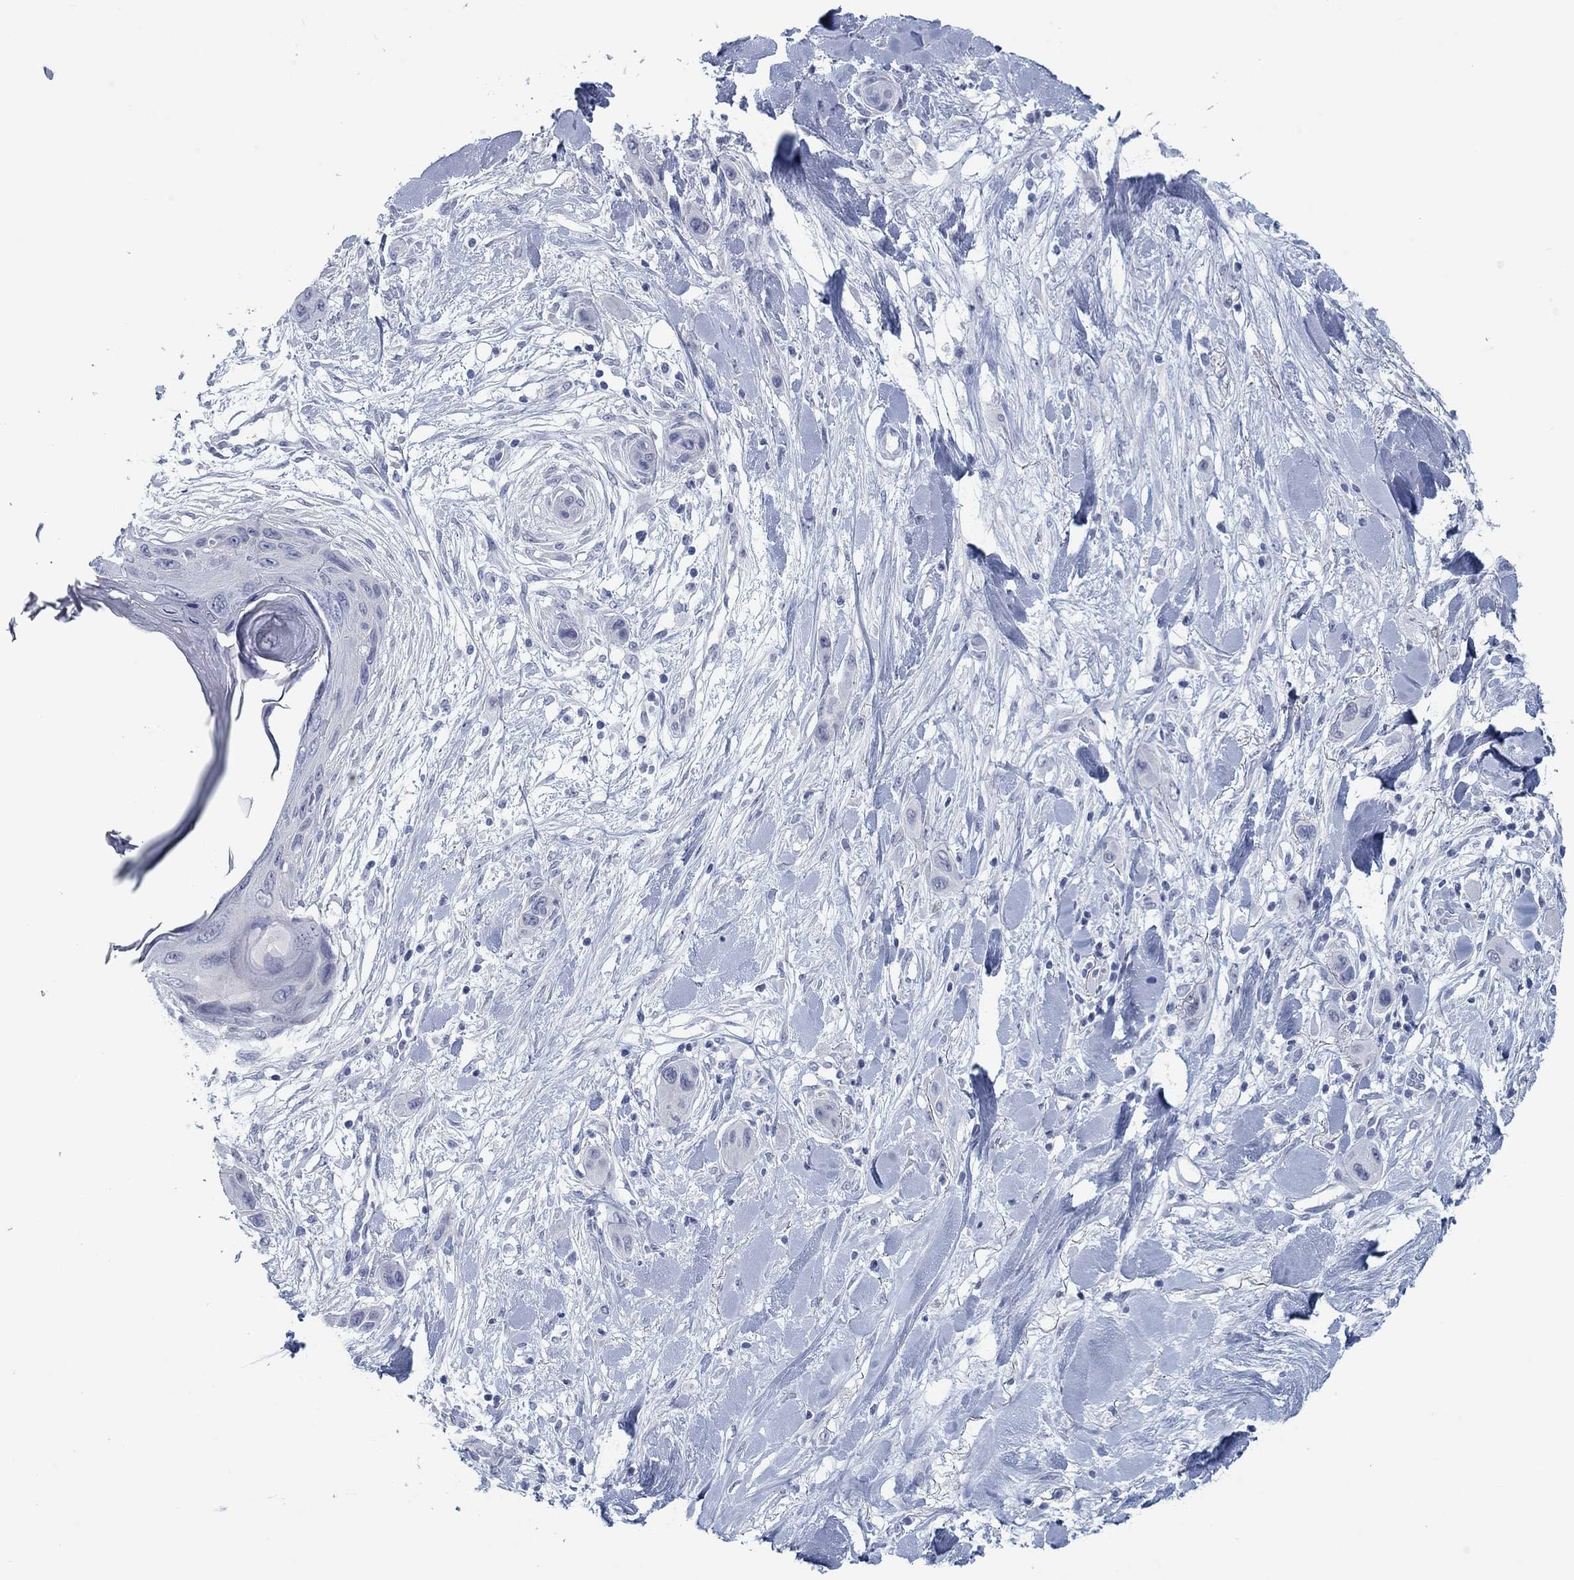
{"staining": {"intensity": "negative", "quantity": "none", "location": "none"}, "tissue": "skin cancer", "cell_type": "Tumor cells", "image_type": "cancer", "snomed": [{"axis": "morphology", "description": "Squamous cell carcinoma, NOS"}, {"axis": "topography", "description": "Skin"}], "caption": "Immunohistochemistry image of neoplastic tissue: human skin squamous cell carcinoma stained with DAB (3,3'-diaminobenzidine) demonstrates no significant protein expression in tumor cells. (Stains: DAB (3,3'-diaminobenzidine) immunohistochemistry with hematoxylin counter stain, Microscopy: brightfield microscopy at high magnification).", "gene": "DNAL1", "patient": {"sex": "male", "age": 79}}